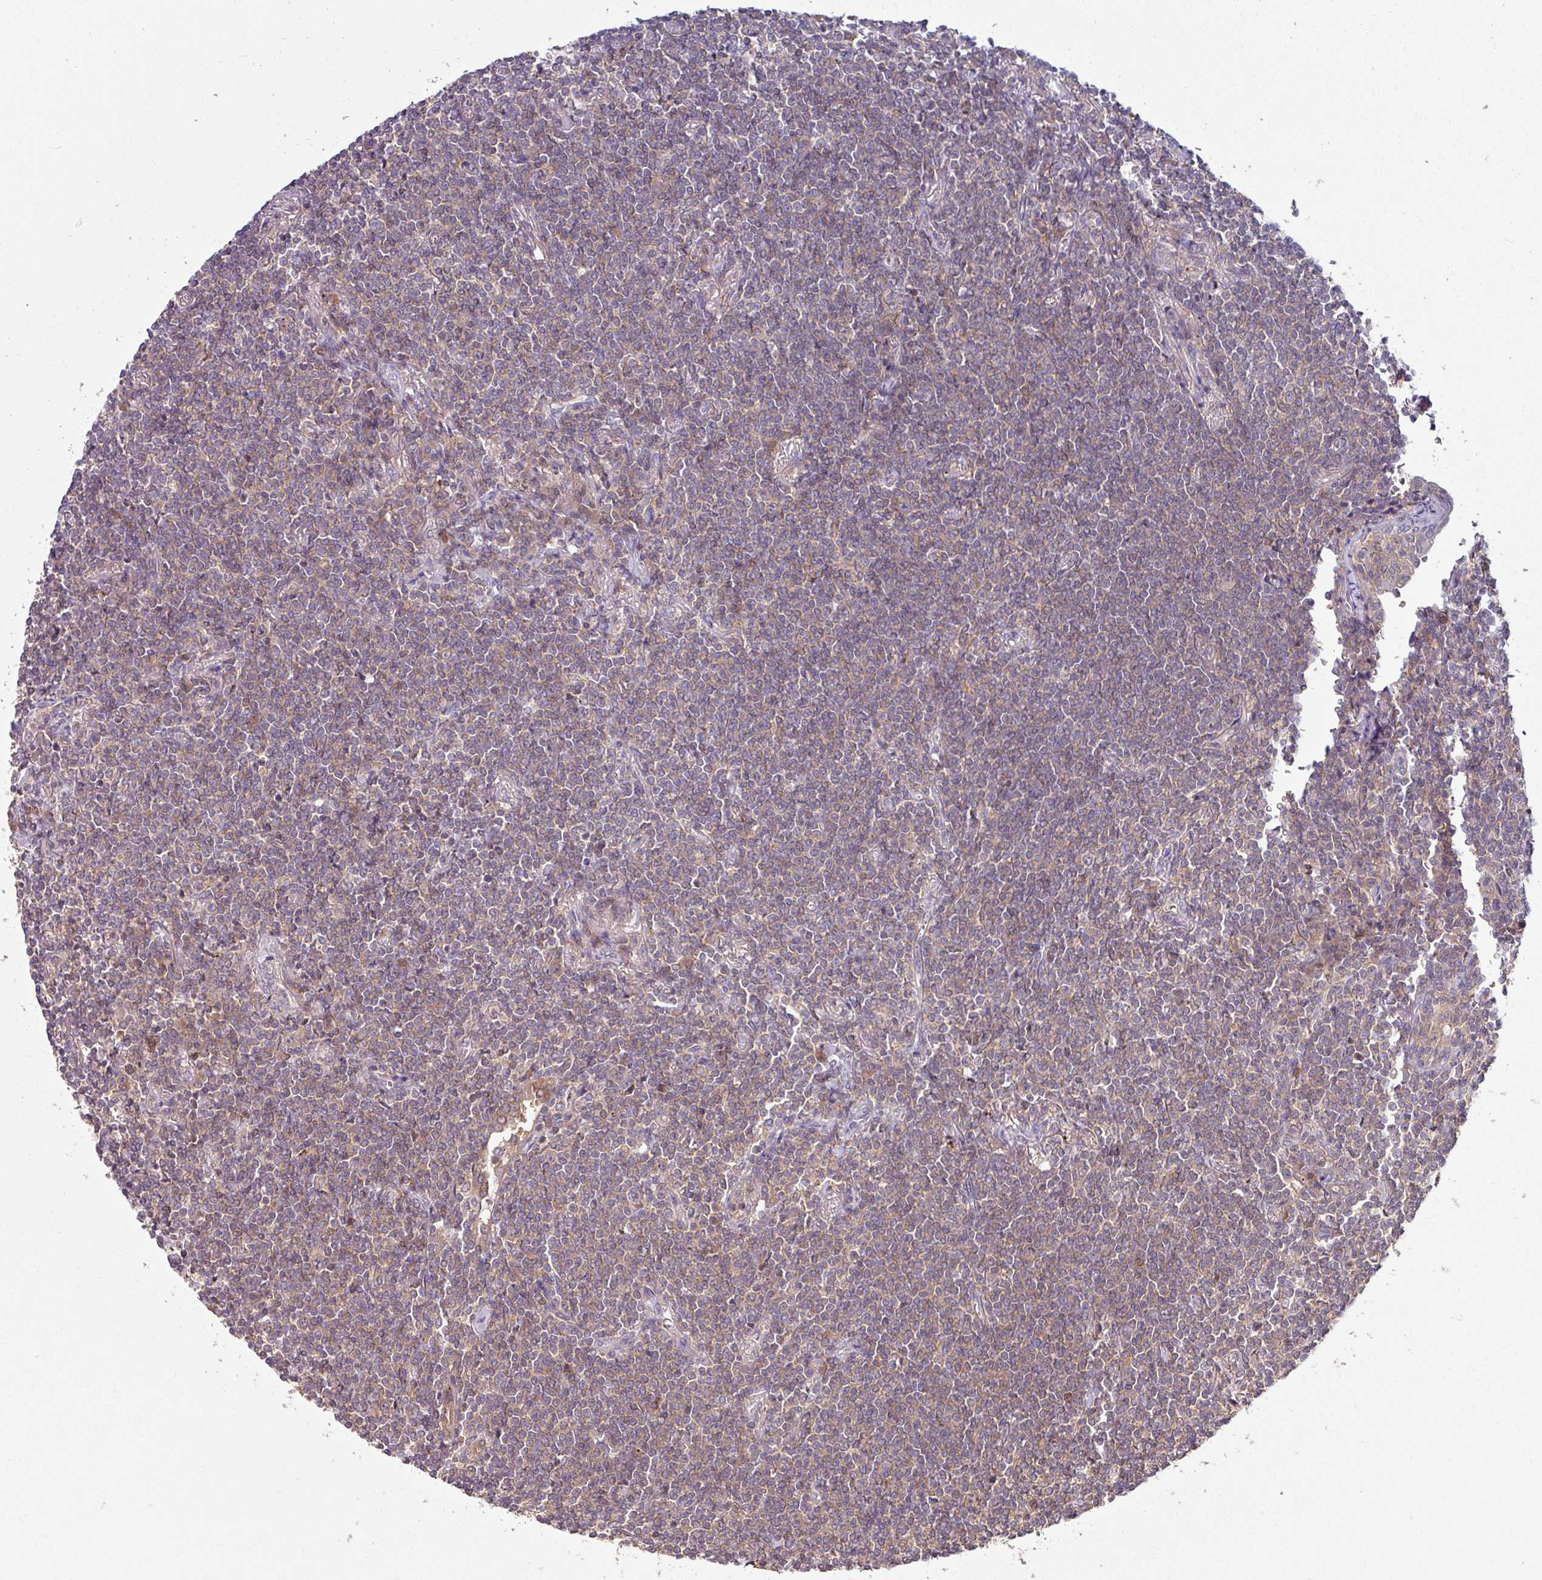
{"staining": {"intensity": "weak", "quantity": "25%-75%", "location": "cytoplasmic/membranous"}, "tissue": "lymphoma", "cell_type": "Tumor cells", "image_type": "cancer", "snomed": [{"axis": "morphology", "description": "Malignant lymphoma, non-Hodgkin's type, Low grade"}, {"axis": "topography", "description": "Lung"}], "caption": "The immunohistochemical stain shows weak cytoplasmic/membranous staining in tumor cells of lymphoma tissue.", "gene": "SLAMF6", "patient": {"sex": "female", "age": 71}}